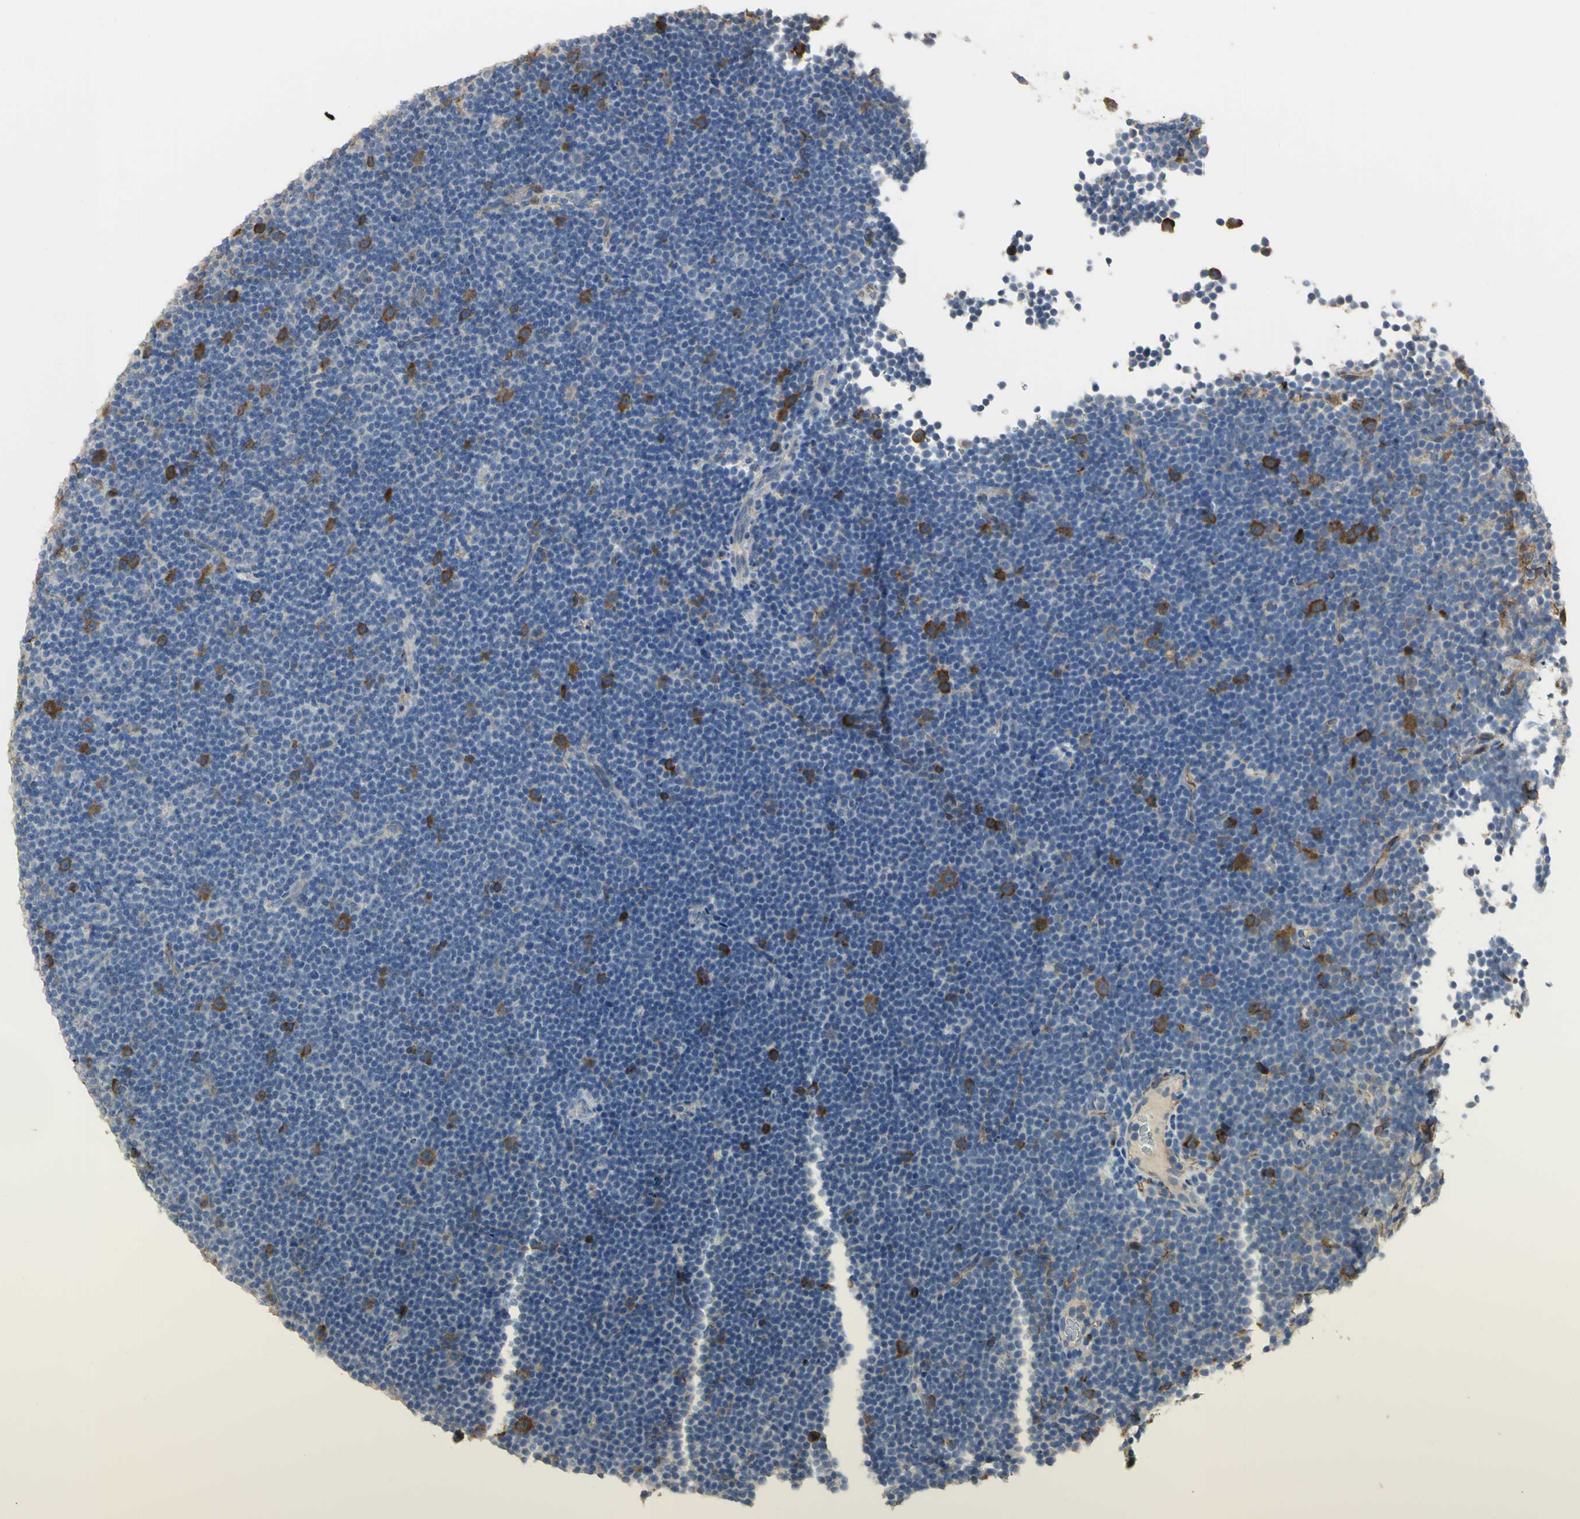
{"staining": {"intensity": "strong", "quantity": "<25%", "location": "cytoplasmic/membranous"}, "tissue": "lymphoma", "cell_type": "Tumor cells", "image_type": "cancer", "snomed": [{"axis": "morphology", "description": "Malignant lymphoma, non-Hodgkin's type, Low grade"}, {"axis": "topography", "description": "Lymph node"}], "caption": "IHC staining of lymphoma, which reveals medium levels of strong cytoplasmic/membranous positivity in approximately <25% of tumor cells indicating strong cytoplasmic/membranous protein staining. The staining was performed using DAB (3,3'-diaminobenzidine) (brown) for protein detection and nuclei were counterstained in hematoxylin (blue).", "gene": "DLGAP5", "patient": {"sex": "female", "age": 67}}